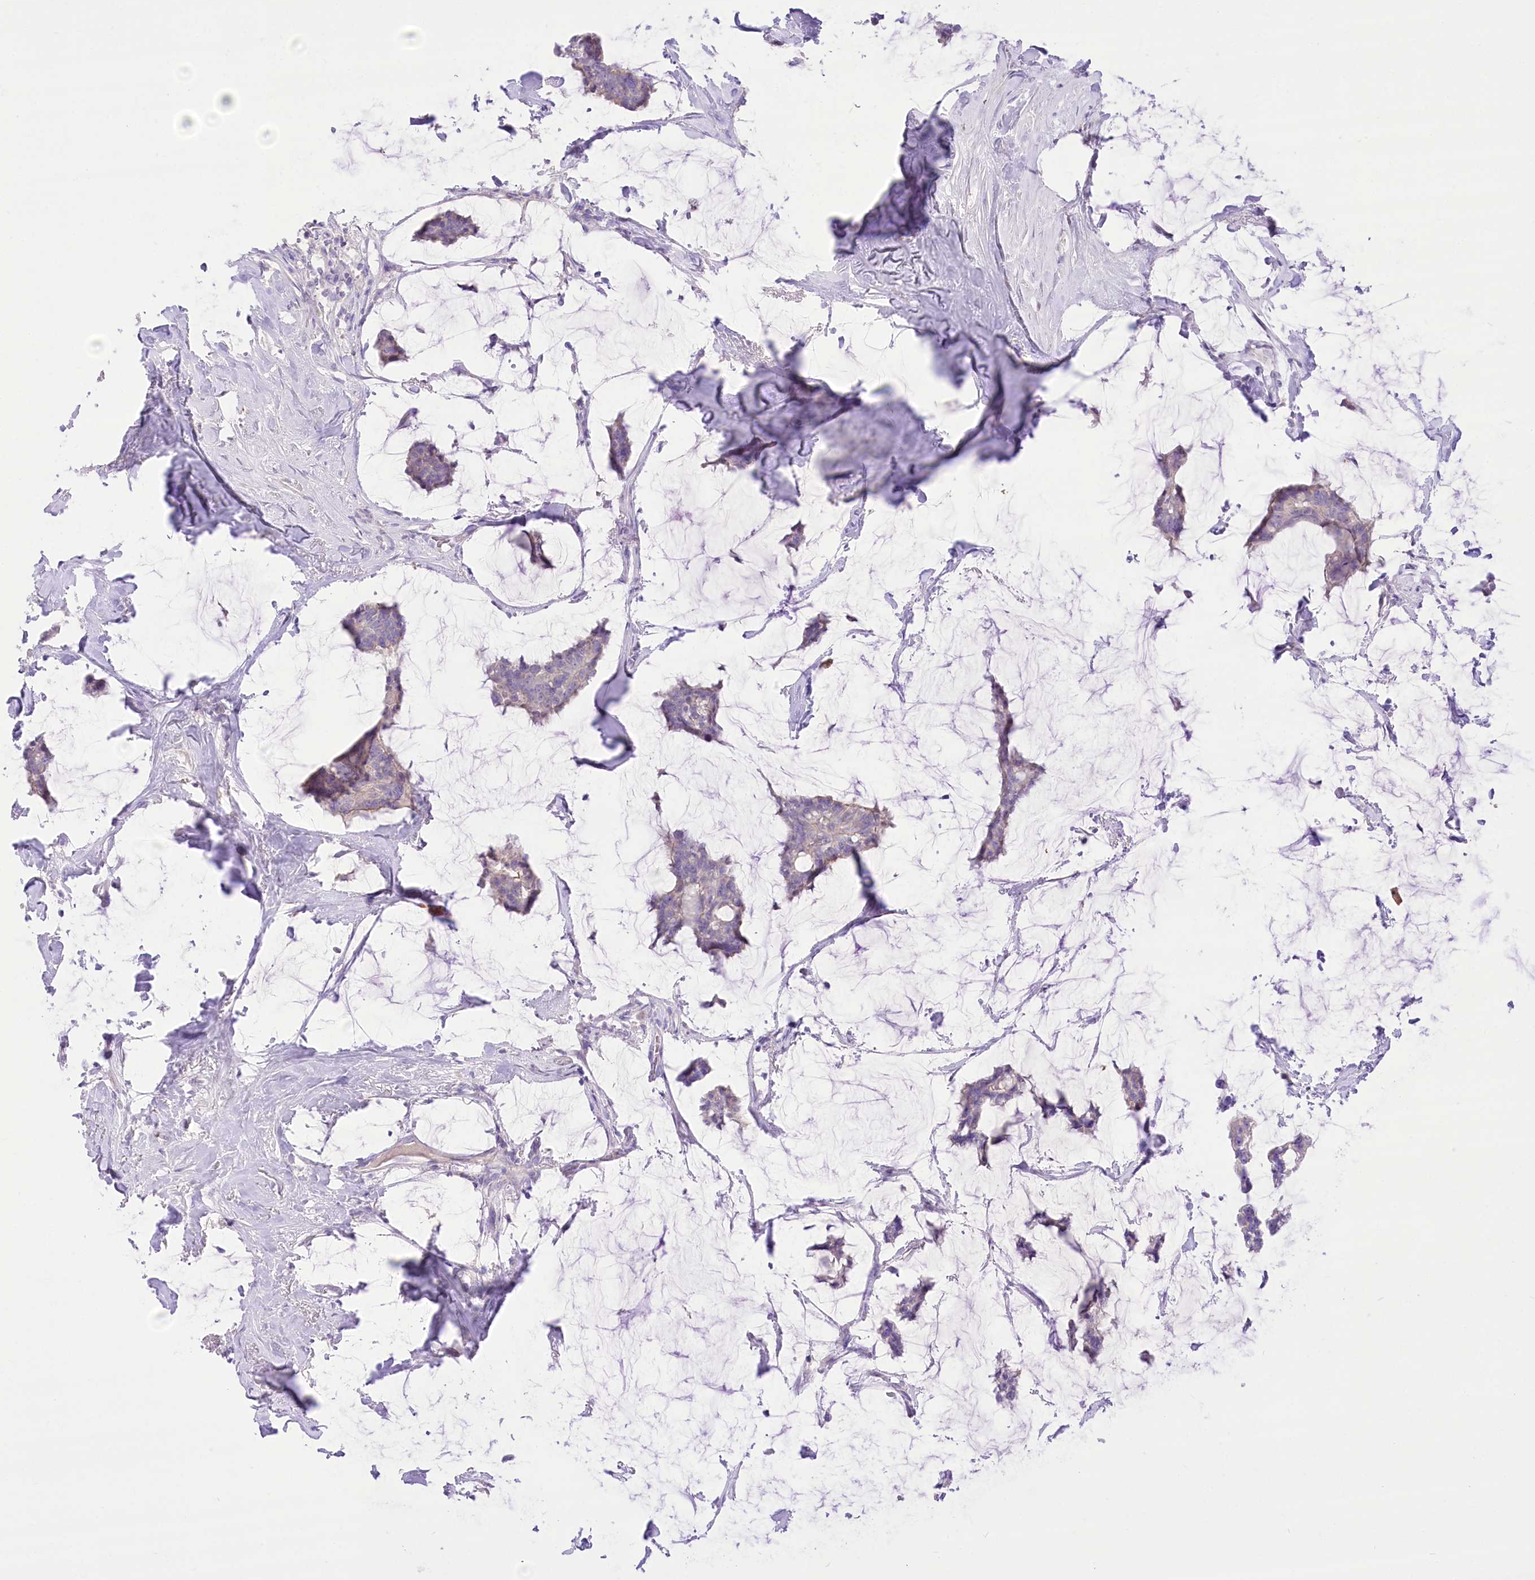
{"staining": {"intensity": "negative", "quantity": "none", "location": "none"}, "tissue": "breast cancer", "cell_type": "Tumor cells", "image_type": "cancer", "snomed": [{"axis": "morphology", "description": "Duct carcinoma"}, {"axis": "topography", "description": "Breast"}], "caption": "Immunohistochemistry (IHC) image of breast invasive ductal carcinoma stained for a protein (brown), which displays no staining in tumor cells.", "gene": "HELT", "patient": {"sex": "female", "age": 93}}